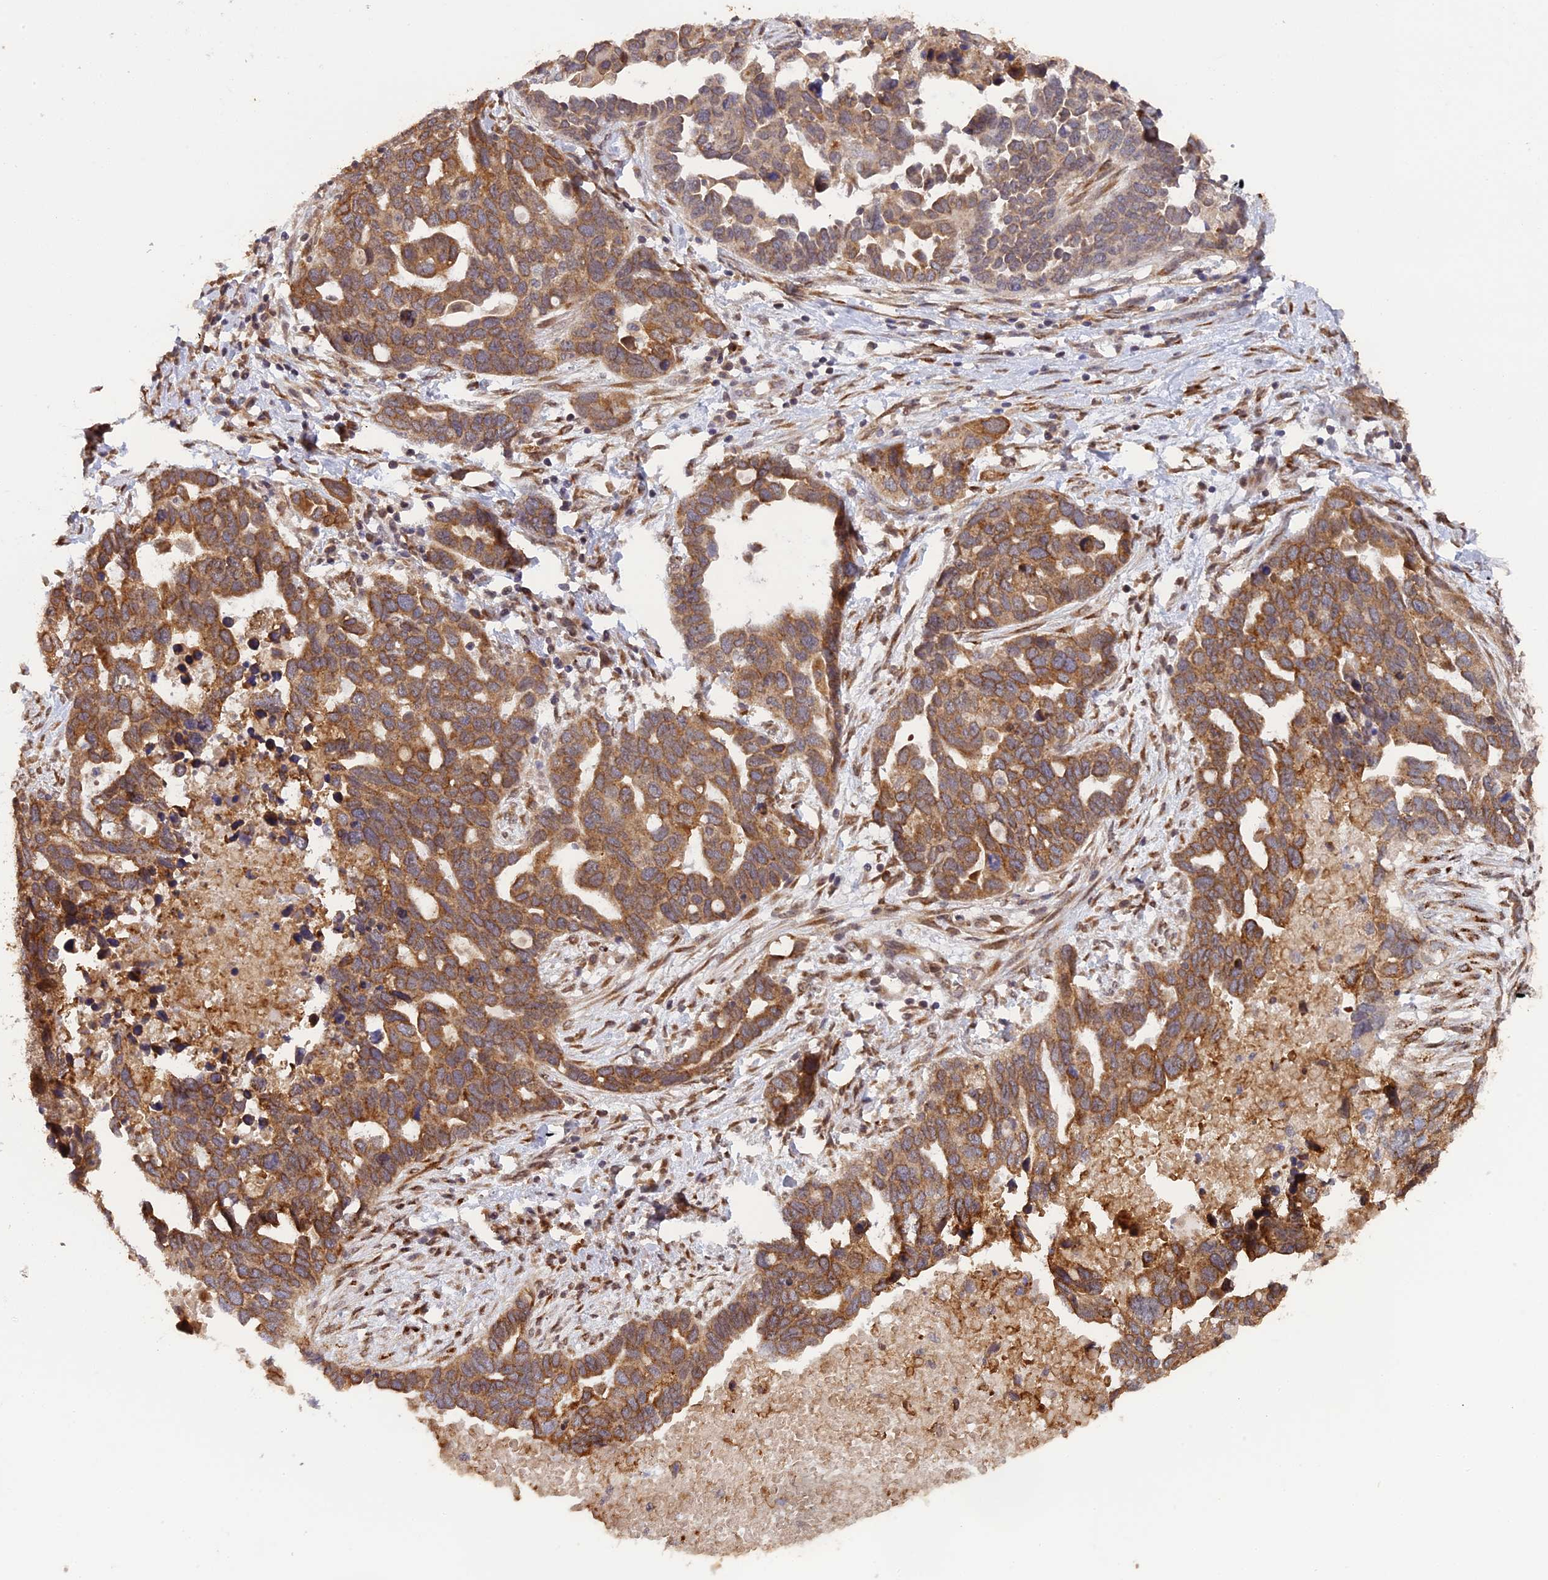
{"staining": {"intensity": "moderate", "quantity": ">75%", "location": "cytoplasmic/membranous"}, "tissue": "ovarian cancer", "cell_type": "Tumor cells", "image_type": "cancer", "snomed": [{"axis": "morphology", "description": "Cystadenocarcinoma, serous, NOS"}, {"axis": "topography", "description": "Ovary"}], "caption": "Immunohistochemistry (IHC) image of neoplastic tissue: human serous cystadenocarcinoma (ovarian) stained using IHC displays medium levels of moderate protein expression localized specifically in the cytoplasmic/membranous of tumor cells, appearing as a cytoplasmic/membranous brown color.", "gene": "SNX17", "patient": {"sex": "female", "age": 54}}